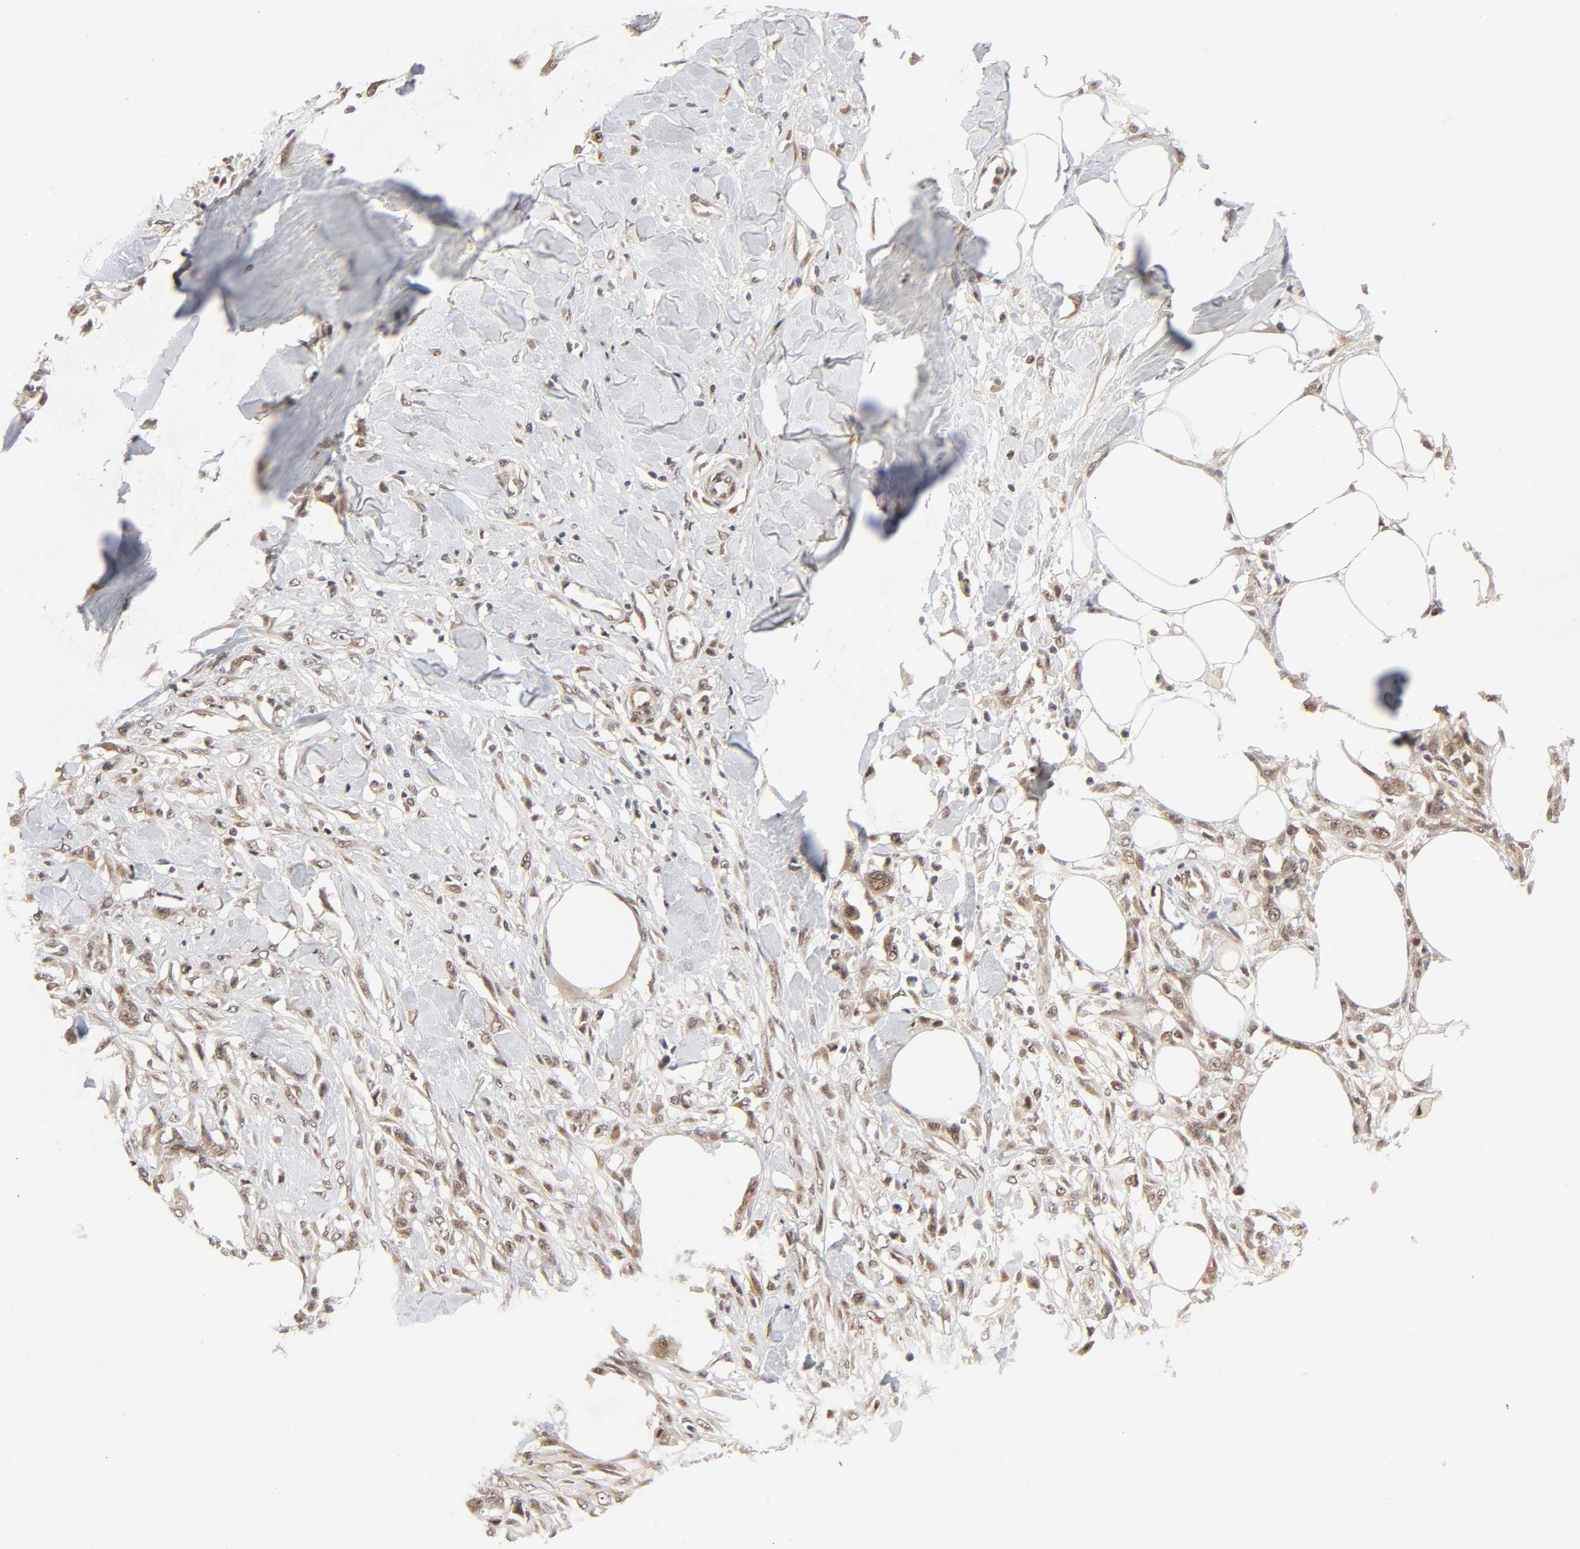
{"staining": {"intensity": "moderate", "quantity": ">75%", "location": "nuclear"}, "tissue": "skin cancer", "cell_type": "Tumor cells", "image_type": "cancer", "snomed": [{"axis": "morphology", "description": "Normal tissue, NOS"}, {"axis": "morphology", "description": "Squamous cell carcinoma, NOS"}, {"axis": "topography", "description": "Skin"}], "caption": "This is an image of immunohistochemistry (IHC) staining of skin cancer, which shows moderate staining in the nuclear of tumor cells.", "gene": "EP300", "patient": {"sex": "female", "age": 59}}